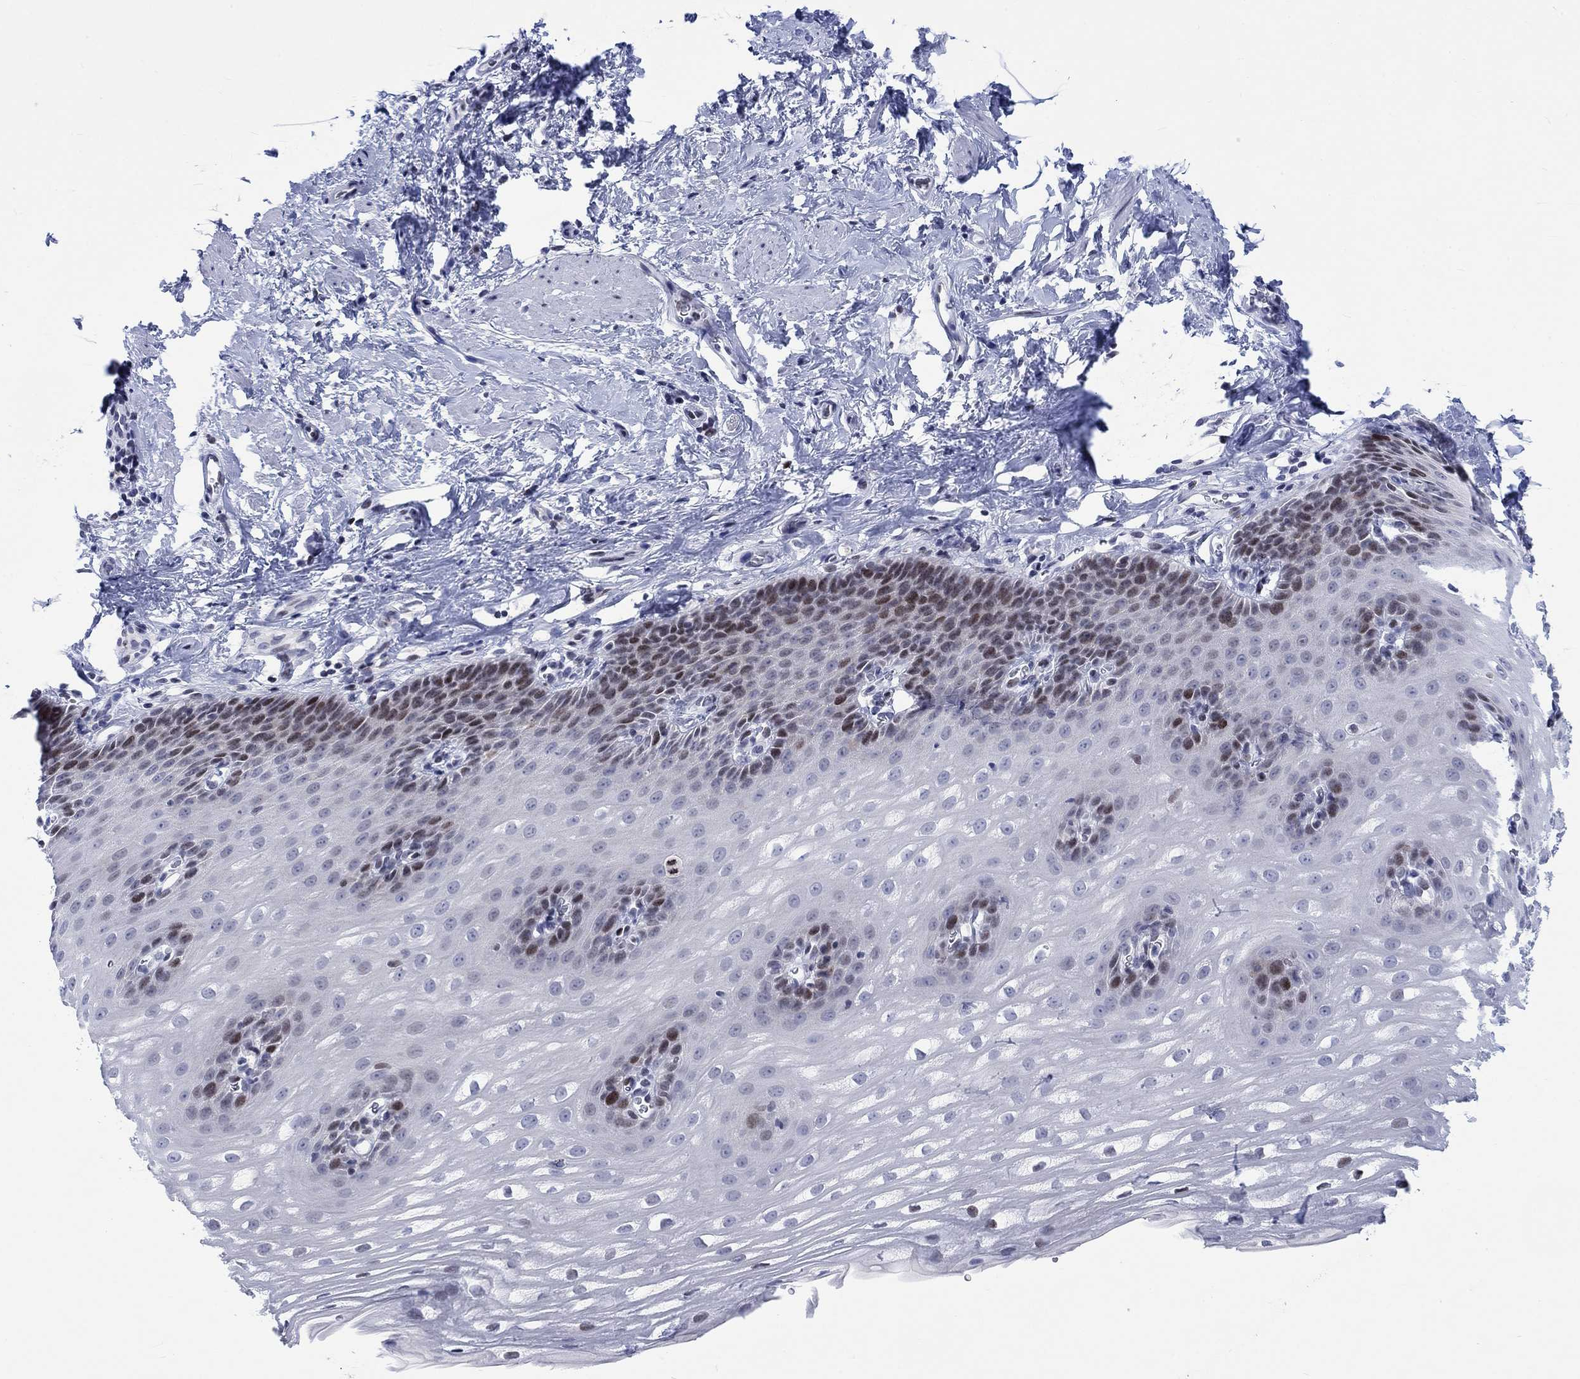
{"staining": {"intensity": "strong", "quantity": "<25%", "location": "nuclear"}, "tissue": "esophagus", "cell_type": "Squamous epithelial cells", "image_type": "normal", "snomed": [{"axis": "morphology", "description": "Normal tissue, NOS"}, {"axis": "topography", "description": "Esophagus"}], "caption": "This micrograph displays immunohistochemistry (IHC) staining of unremarkable human esophagus, with medium strong nuclear staining in approximately <25% of squamous epithelial cells.", "gene": "CDCA2", "patient": {"sex": "male", "age": 64}}